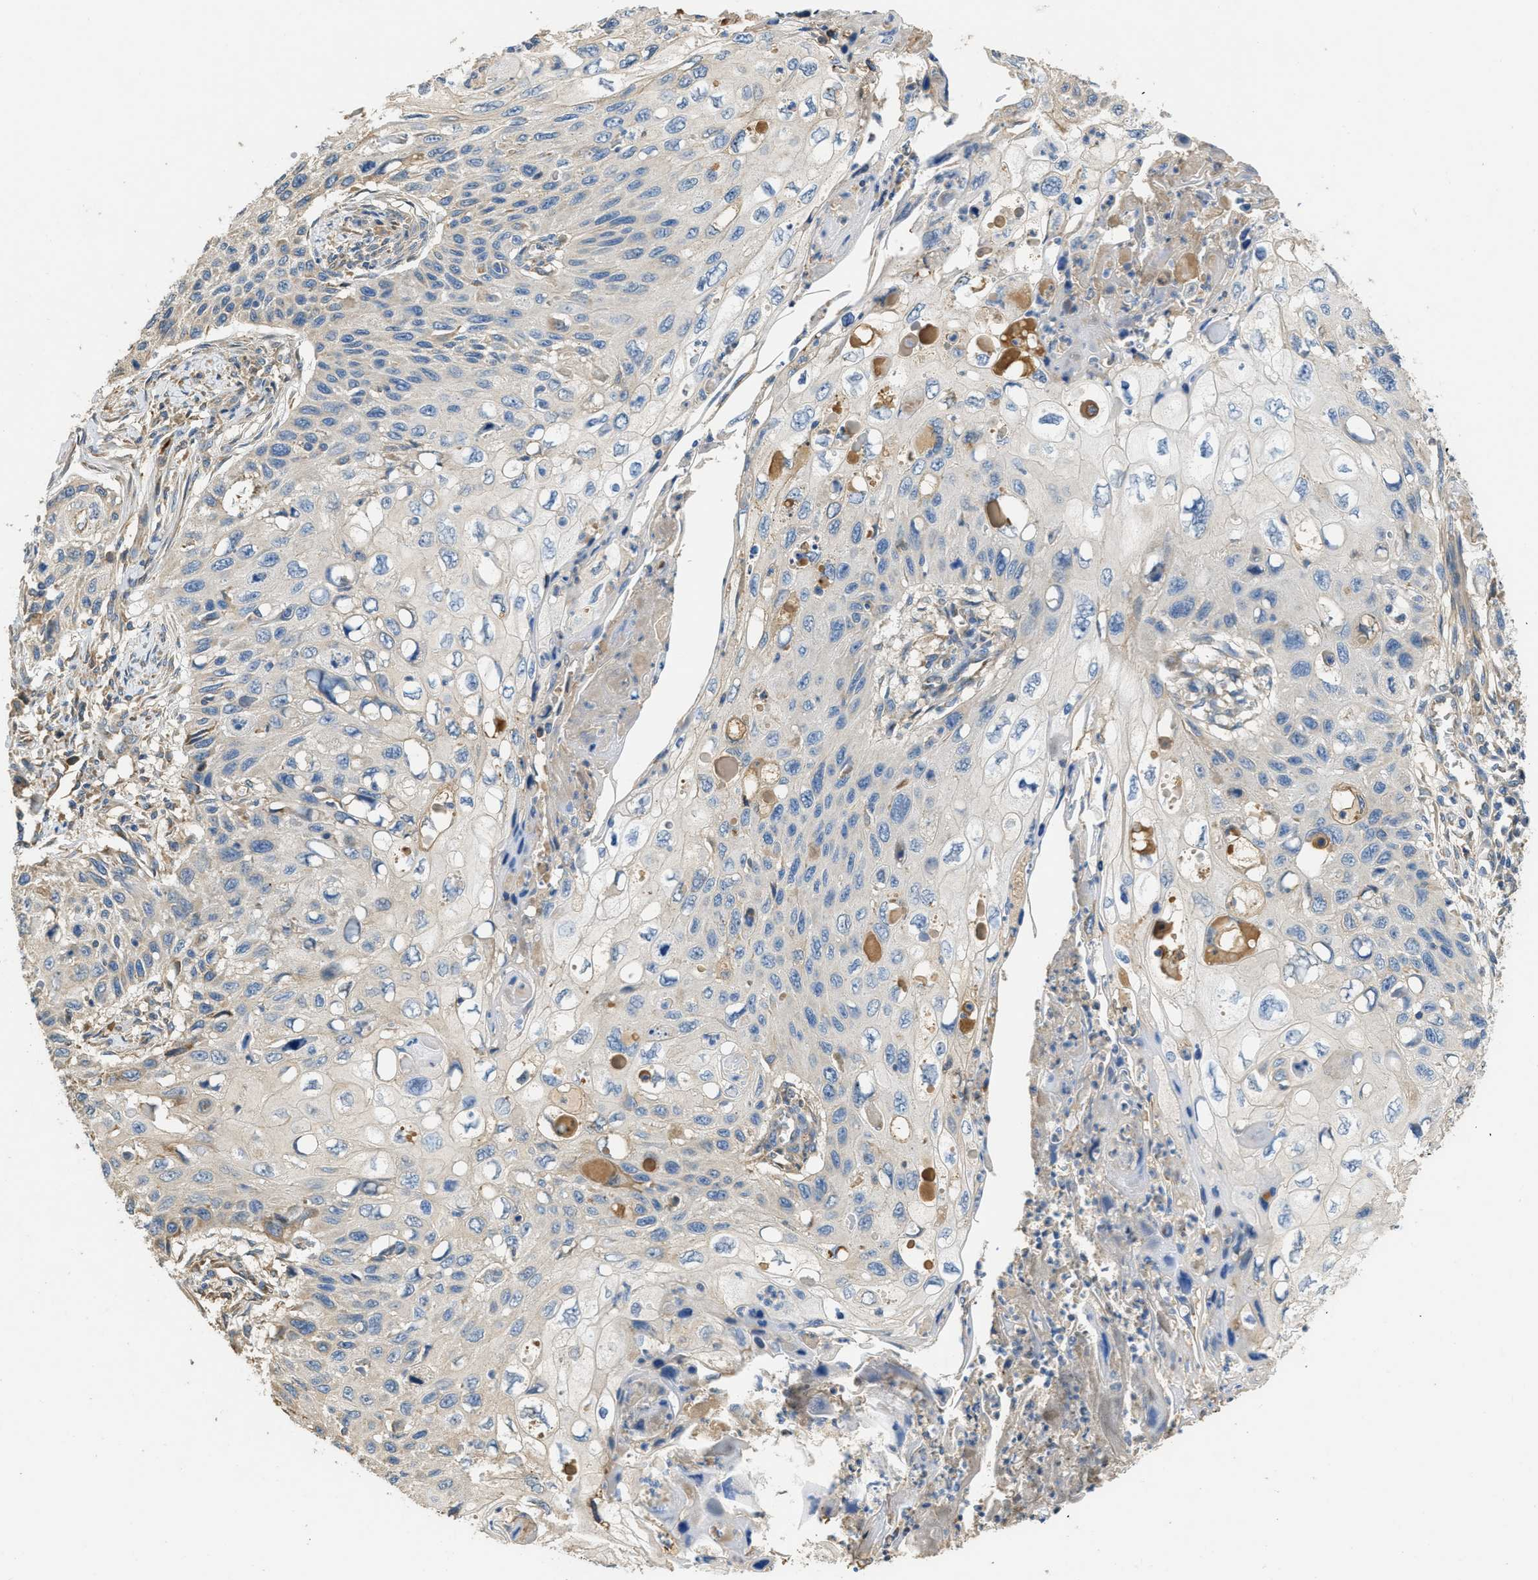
{"staining": {"intensity": "moderate", "quantity": "<25%", "location": "cytoplasmic/membranous"}, "tissue": "cervical cancer", "cell_type": "Tumor cells", "image_type": "cancer", "snomed": [{"axis": "morphology", "description": "Squamous cell carcinoma, NOS"}, {"axis": "topography", "description": "Cervix"}], "caption": "Cervical cancer (squamous cell carcinoma) stained with immunohistochemistry (IHC) demonstrates moderate cytoplasmic/membranous positivity in about <25% of tumor cells.", "gene": "RIPK2", "patient": {"sex": "female", "age": 70}}